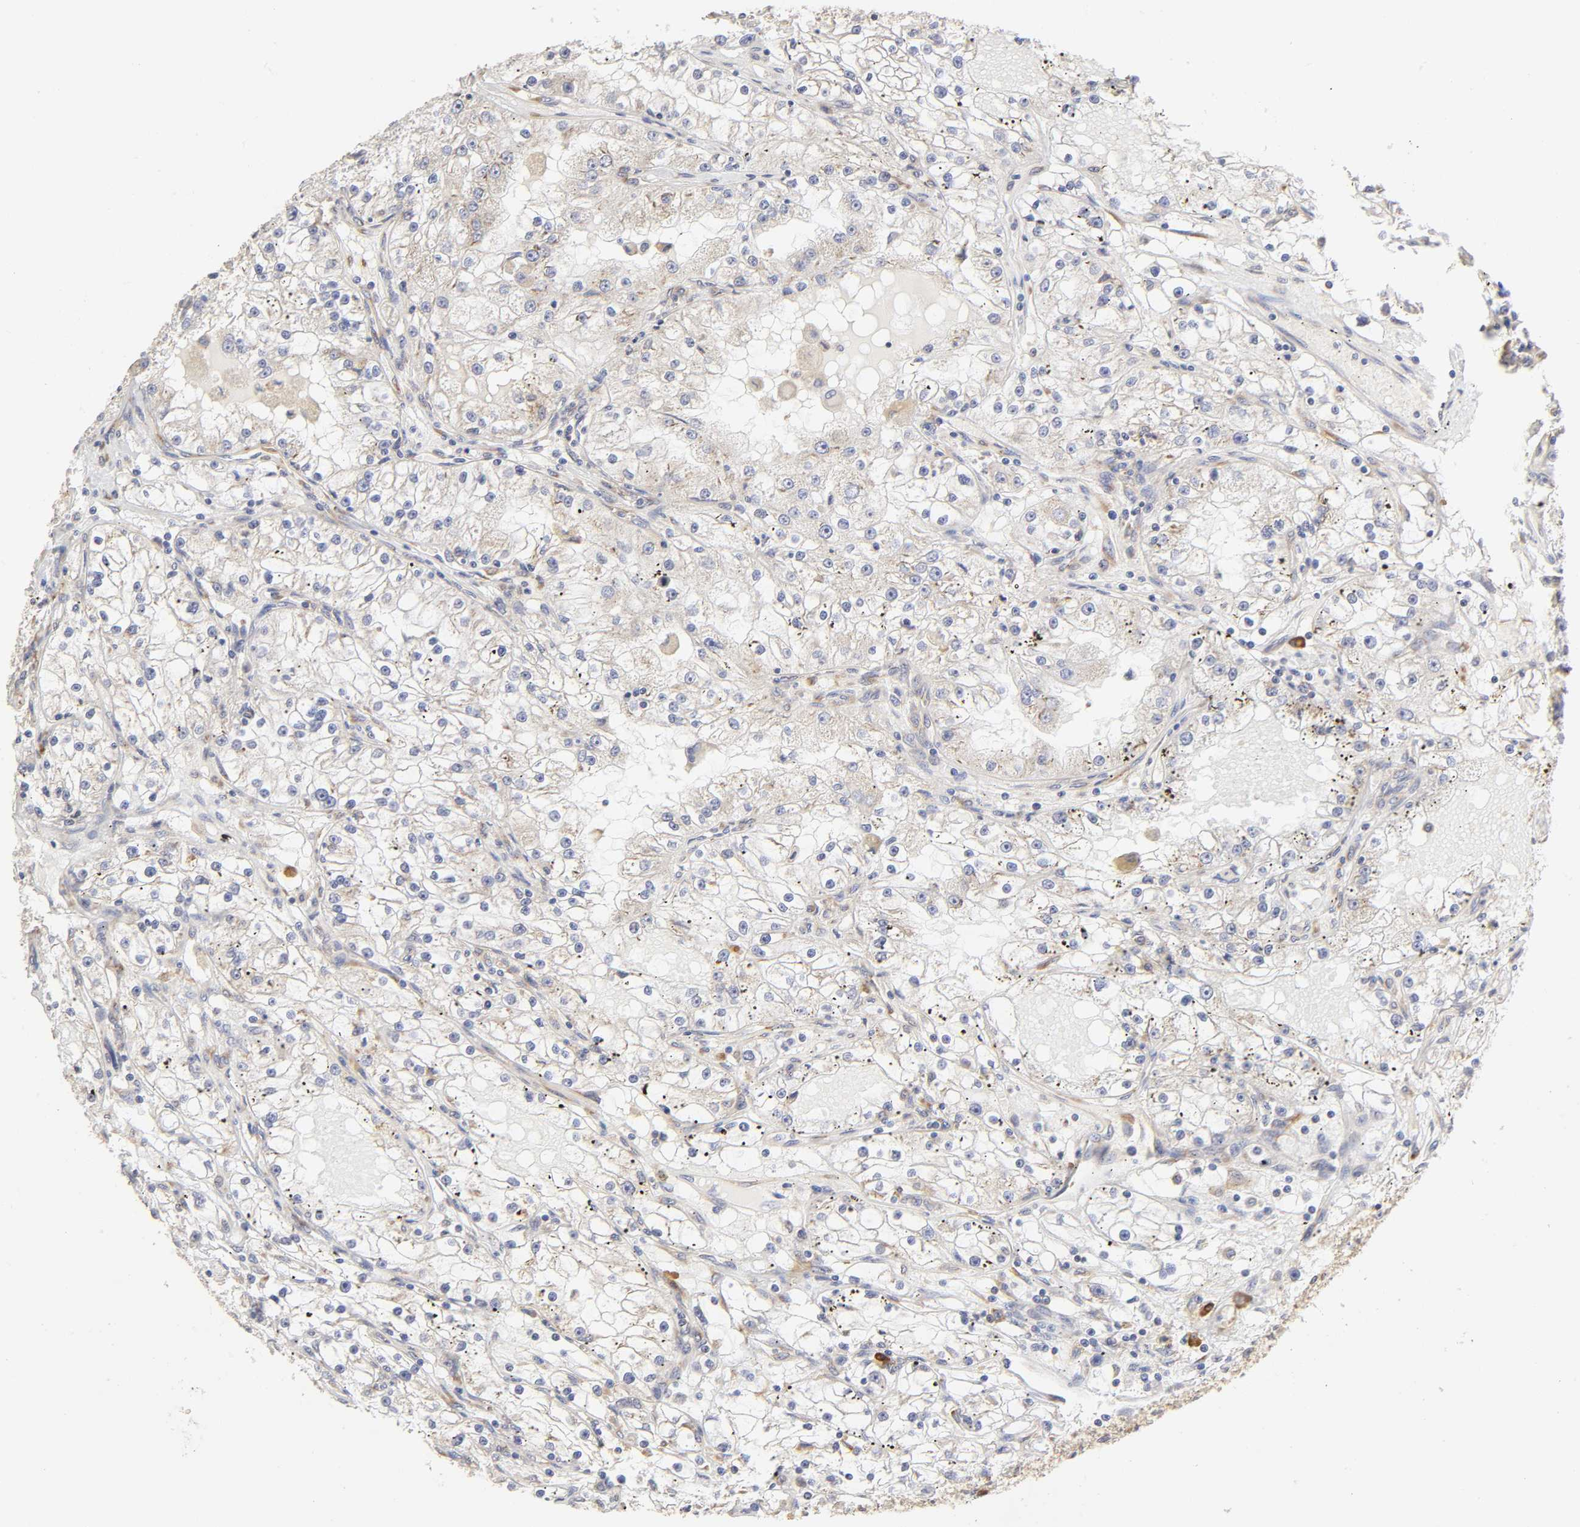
{"staining": {"intensity": "weak", "quantity": "<25%", "location": "cytoplasmic/membranous"}, "tissue": "renal cancer", "cell_type": "Tumor cells", "image_type": "cancer", "snomed": [{"axis": "morphology", "description": "Adenocarcinoma, NOS"}, {"axis": "topography", "description": "Kidney"}], "caption": "Immunohistochemical staining of renal cancer (adenocarcinoma) shows no significant staining in tumor cells.", "gene": "RPL14", "patient": {"sex": "male", "age": 56}}